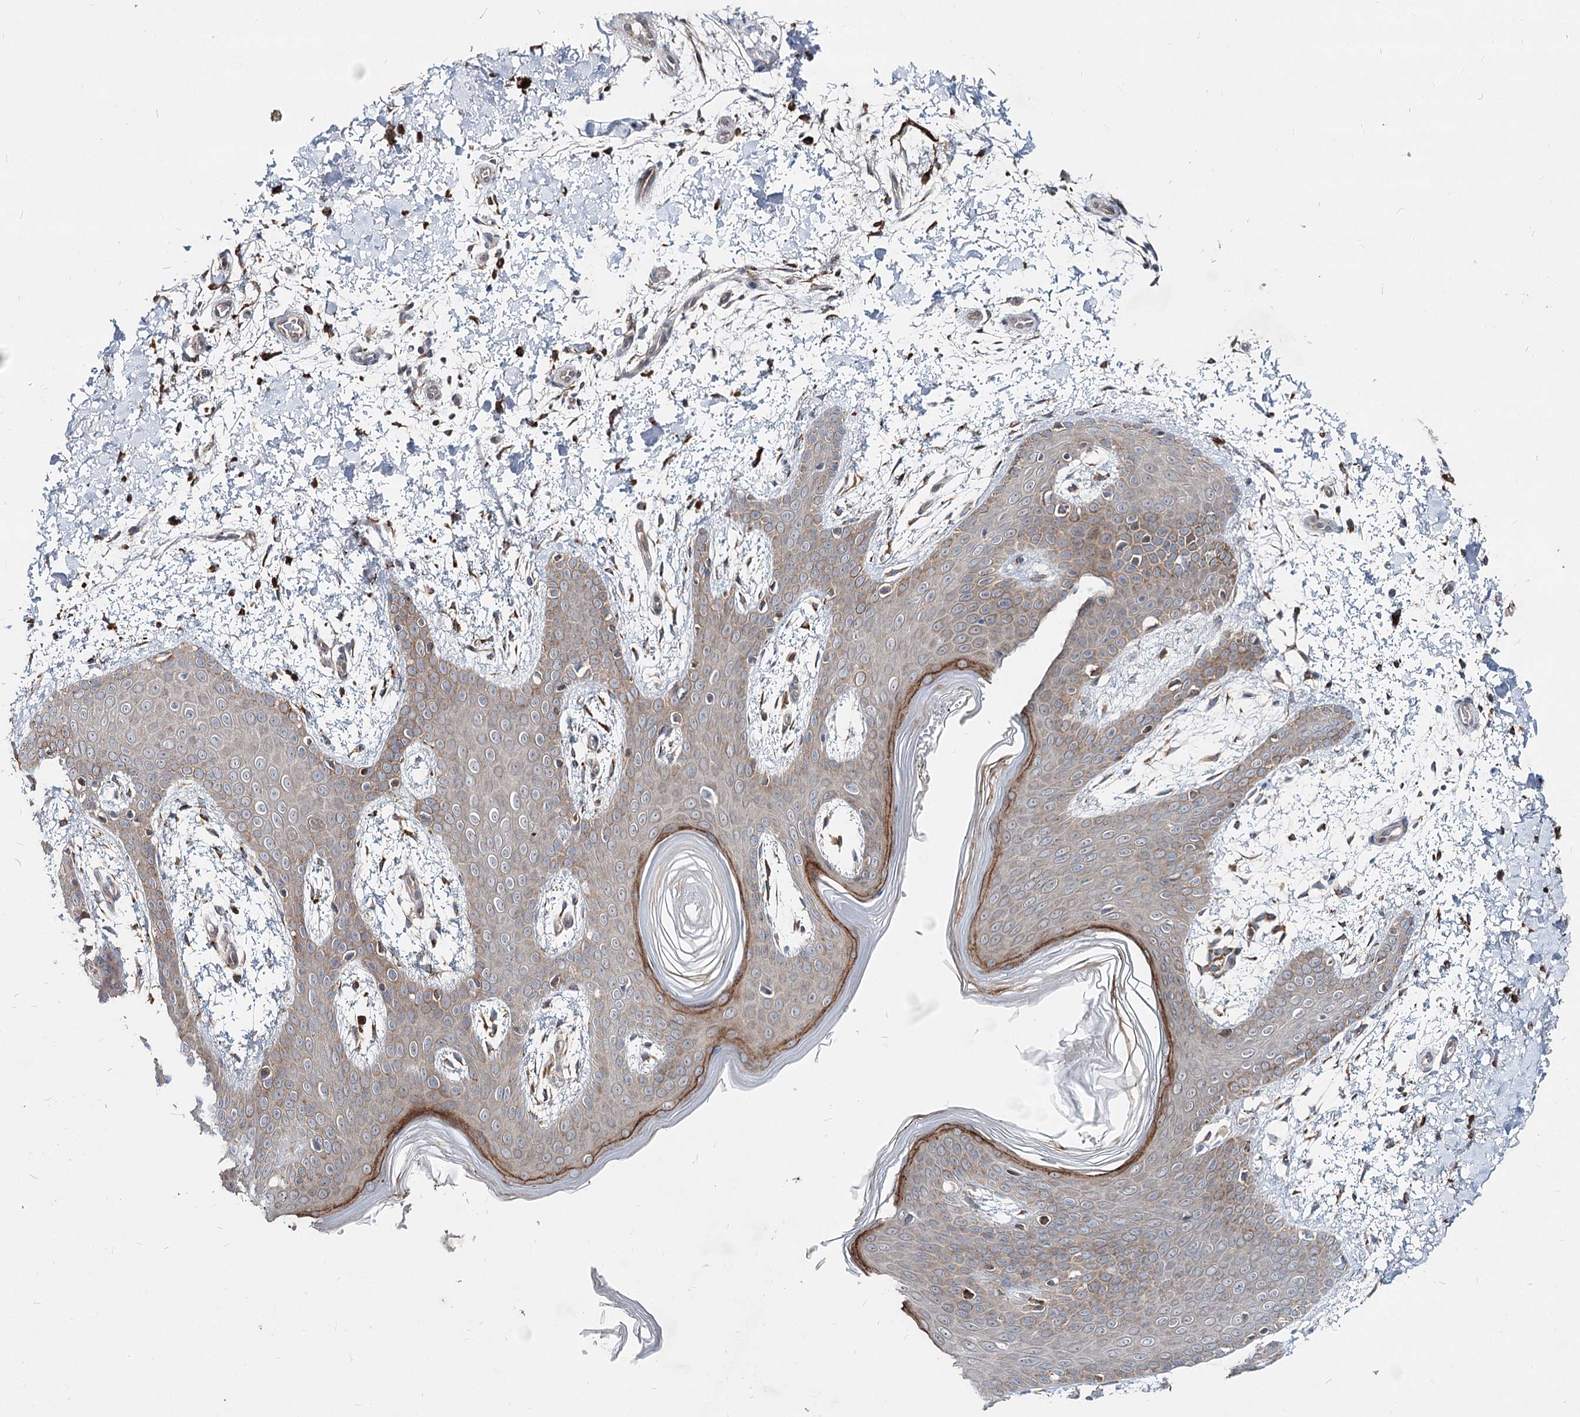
{"staining": {"intensity": "strong", "quantity": ">75%", "location": "cytoplasmic/membranous"}, "tissue": "skin", "cell_type": "Fibroblasts", "image_type": "normal", "snomed": [{"axis": "morphology", "description": "Normal tissue, NOS"}, {"axis": "topography", "description": "Skin"}], "caption": "Skin stained with immunohistochemistry (IHC) displays strong cytoplasmic/membranous positivity in about >75% of fibroblasts. The protein of interest is stained brown, and the nuclei are stained in blue (DAB (3,3'-diaminobenzidine) IHC with brightfield microscopy, high magnification).", "gene": "SPART", "patient": {"sex": "male", "age": 36}}